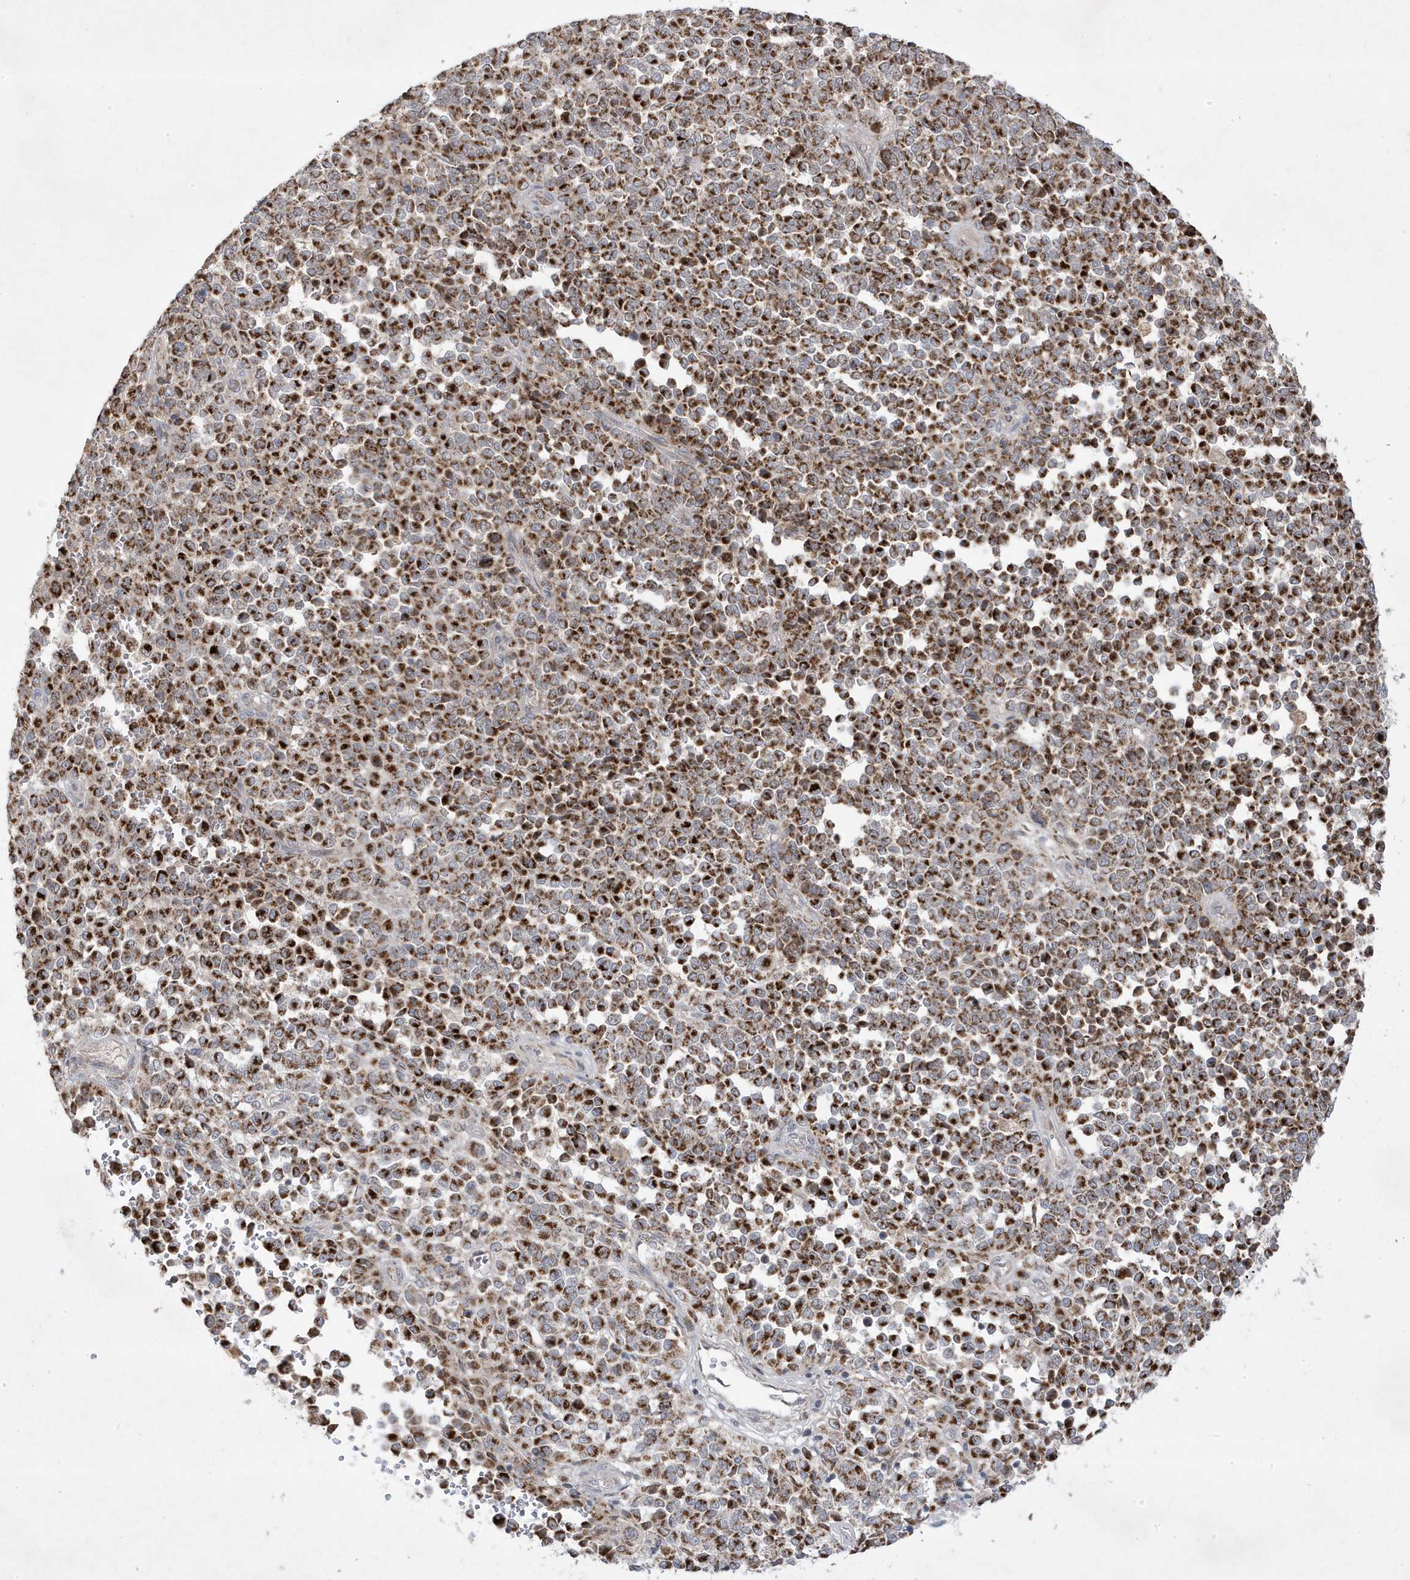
{"staining": {"intensity": "strong", "quantity": ">75%", "location": "cytoplasmic/membranous"}, "tissue": "melanoma", "cell_type": "Tumor cells", "image_type": "cancer", "snomed": [{"axis": "morphology", "description": "Malignant melanoma, Metastatic site"}, {"axis": "topography", "description": "Pancreas"}], "caption": "A high-resolution histopathology image shows immunohistochemistry staining of melanoma, which demonstrates strong cytoplasmic/membranous expression in approximately >75% of tumor cells. The protein is shown in brown color, while the nuclei are stained blue.", "gene": "ADAMTSL3", "patient": {"sex": "female", "age": 30}}